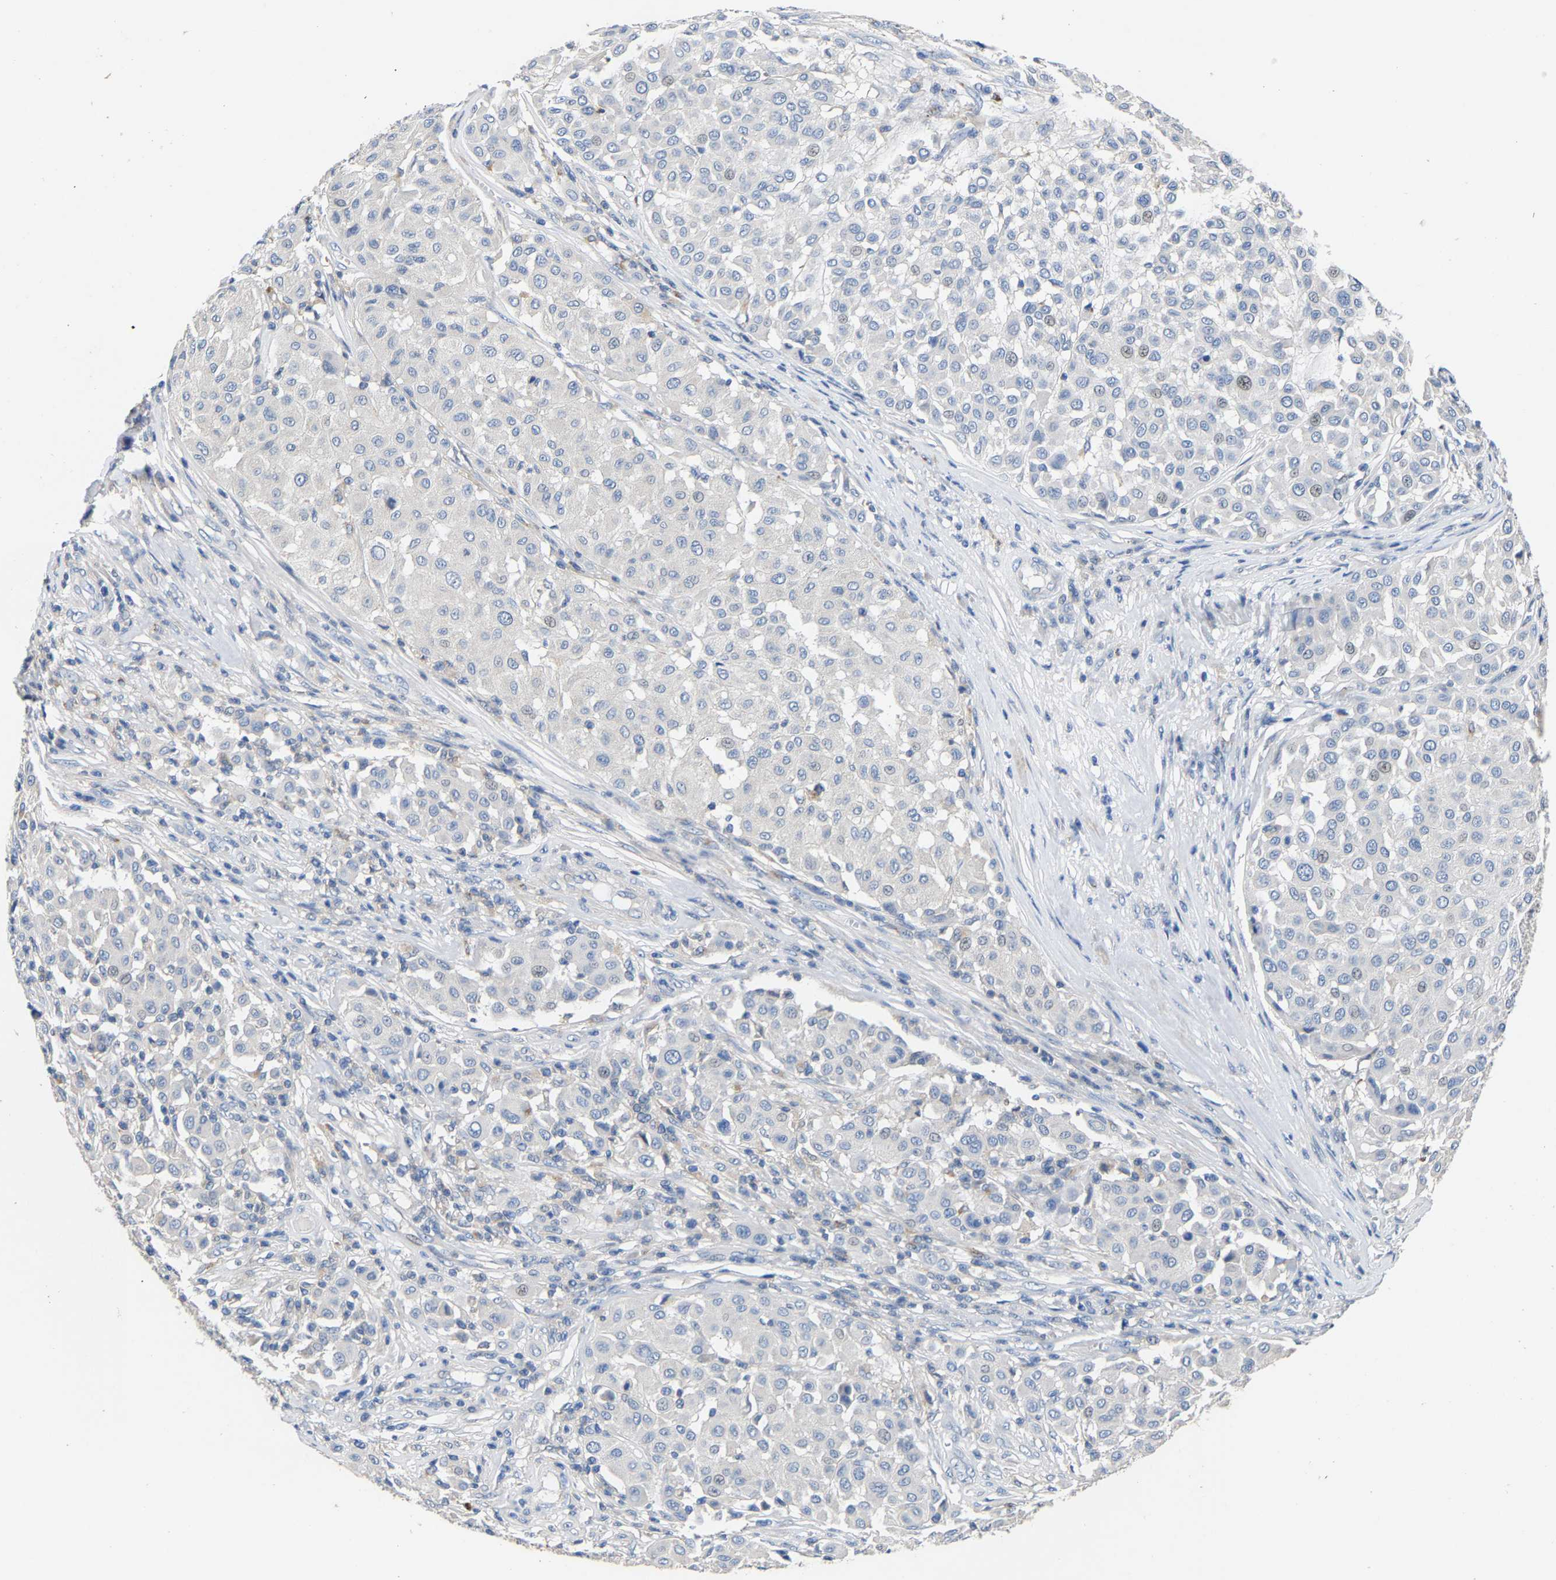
{"staining": {"intensity": "negative", "quantity": "none", "location": "none"}, "tissue": "melanoma", "cell_type": "Tumor cells", "image_type": "cancer", "snomed": [{"axis": "morphology", "description": "Malignant melanoma, Metastatic site"}, {"axis": "topography", "description": "Soft tissue"}], "caption": "Tumor cells show no significant protein staining in malignant melanoma (metastatic site). (DAB immunohistochemistry, high magnification).", "gene": "CCDC171", "patient": {"sex": "male", "age": 41}}